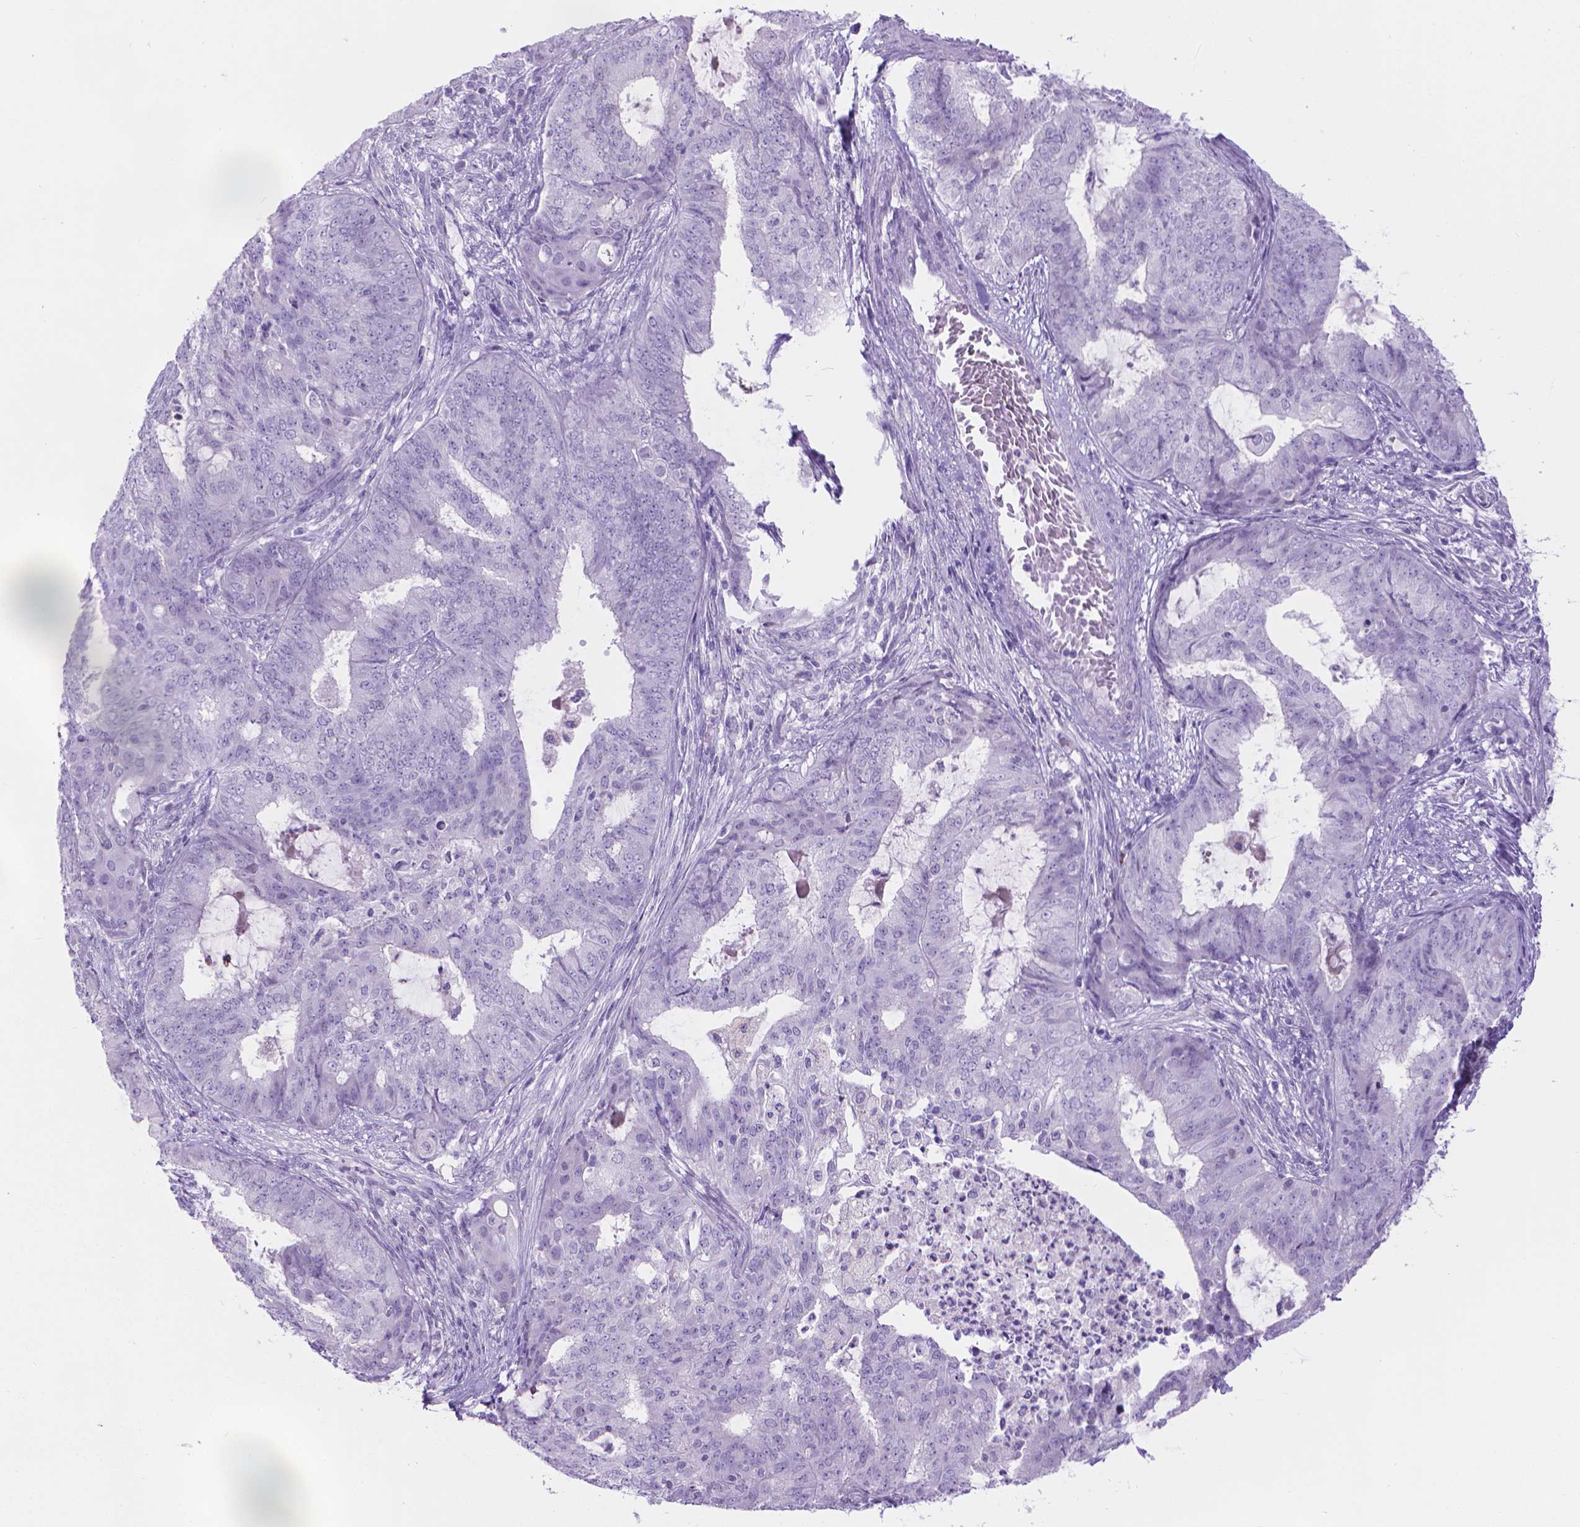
{"staining": {"intensity": "negative", "quantity": "none", "location": "none"}, "tissue": "endometrial cancer", "cell_type": "Tumor cells", "image_type": "cancer", "snomed": [{"axis": "morphology", "description": "Adenocarcinoma, NOS"}, {"axis": "topography", "description": "Endometrium"}], "caption": "Micrograph shows no protein staining in tumor cells of adenocarcinoma (endometrial) tissue.", "gene": "SPAG6", "patient": {"sex": "female", "age": 62}}